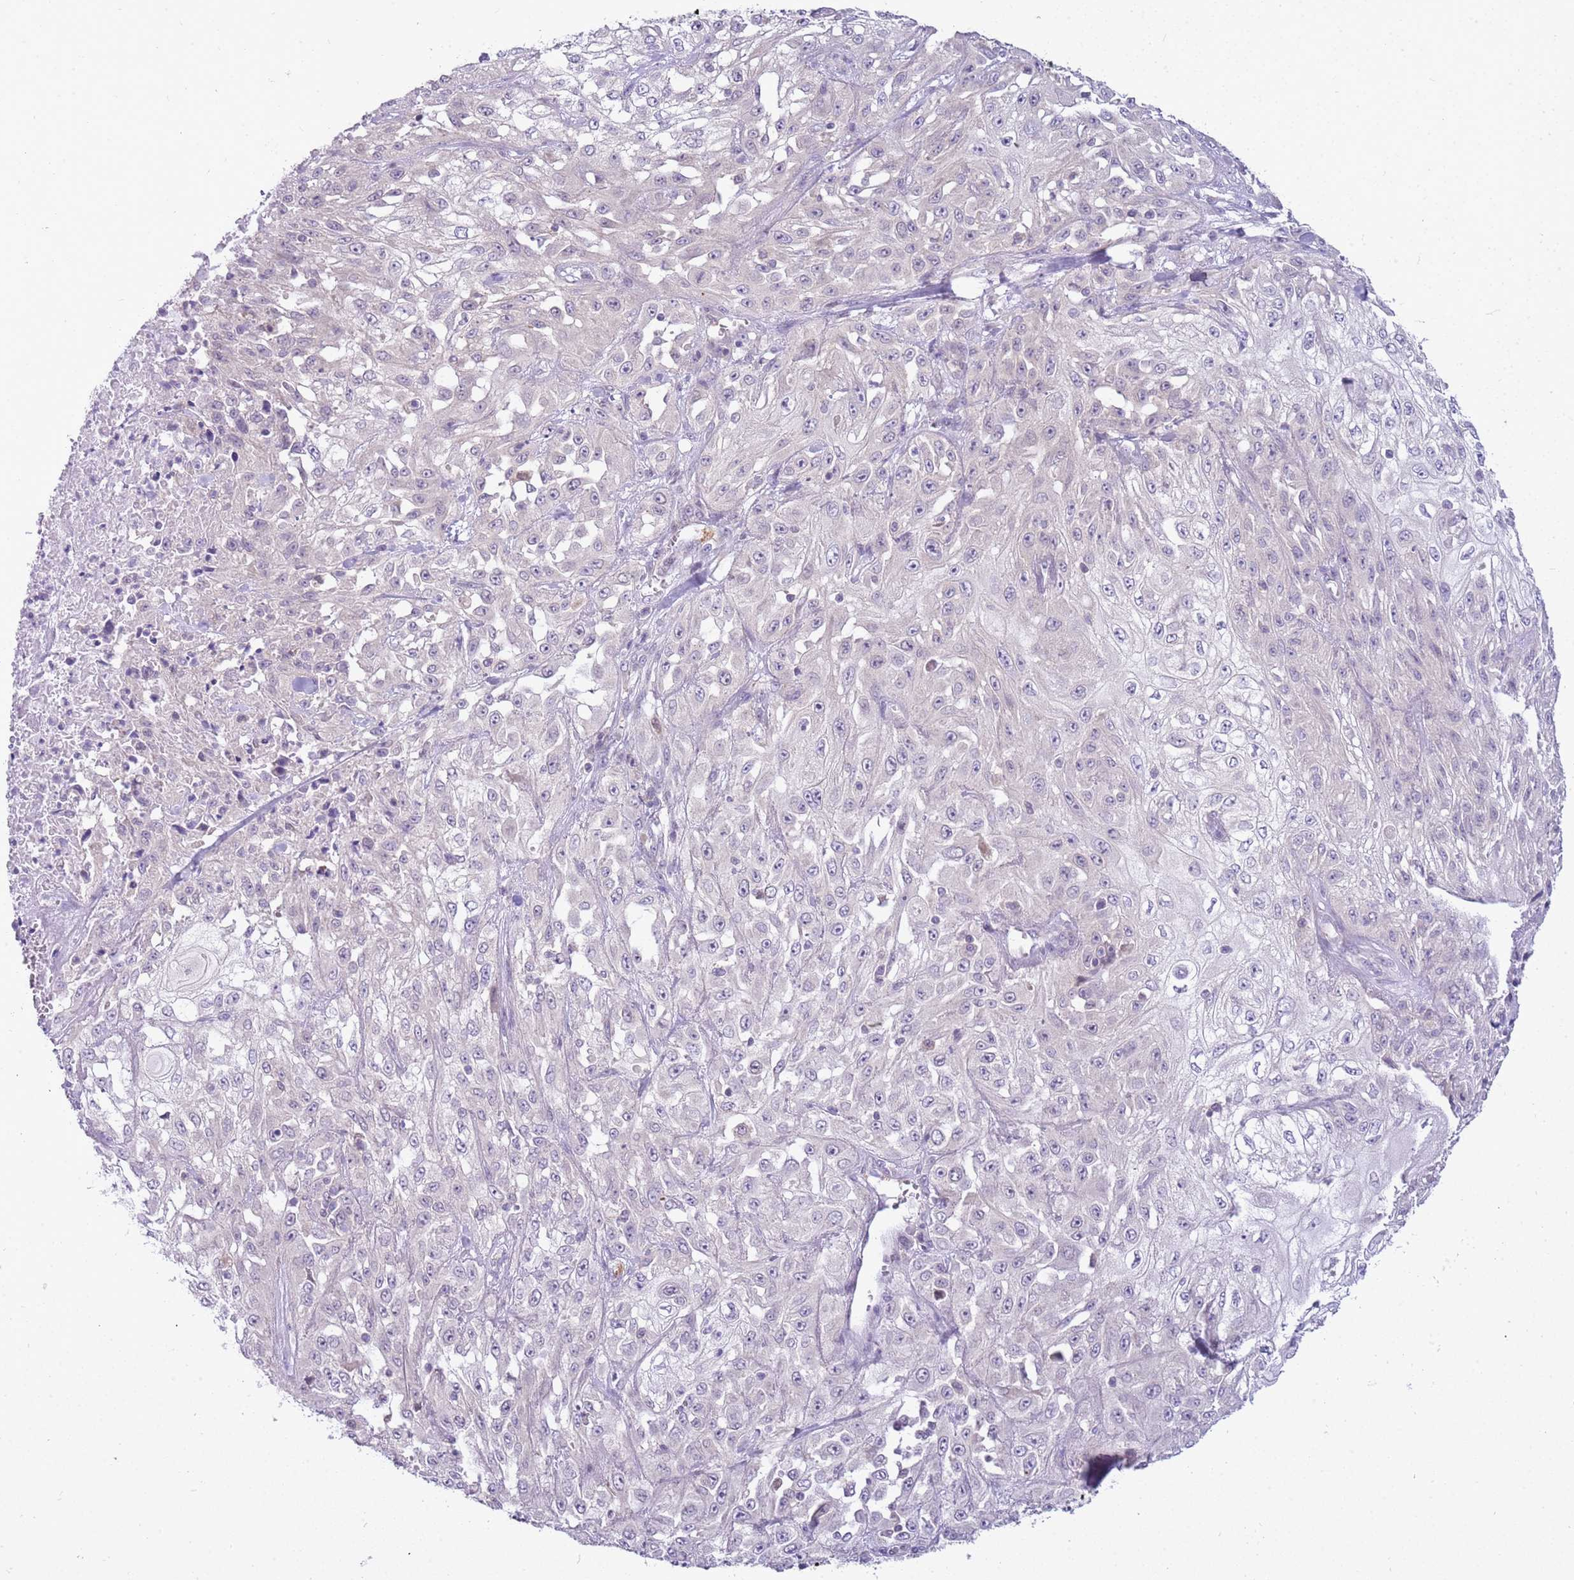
{"staining": {"intensity": "negative", "quantity": "none", "location": "none"}, "tissue": "skin cancer", "cell_type": "Tumor cells", "image_type": "cancer", "snomed": [{"axis": "morphology", "description": "Squamous cell carcinoma, NOS"}, {"axis": "morphology", "description": "Squamous cell carcinoma, metastatic, NOS"}, {"axis": "topography", "description": "Skin"}, {"axis": "topography", "description": "Lymph node"}], "caption": "The immunohistochemistry micrograph has no significant positivity in tumor cells of skin cancer (squamous cell carcinoma) tissue.", "gene": "CAPN7", "patient": {"sex": "male", "age": 75}}